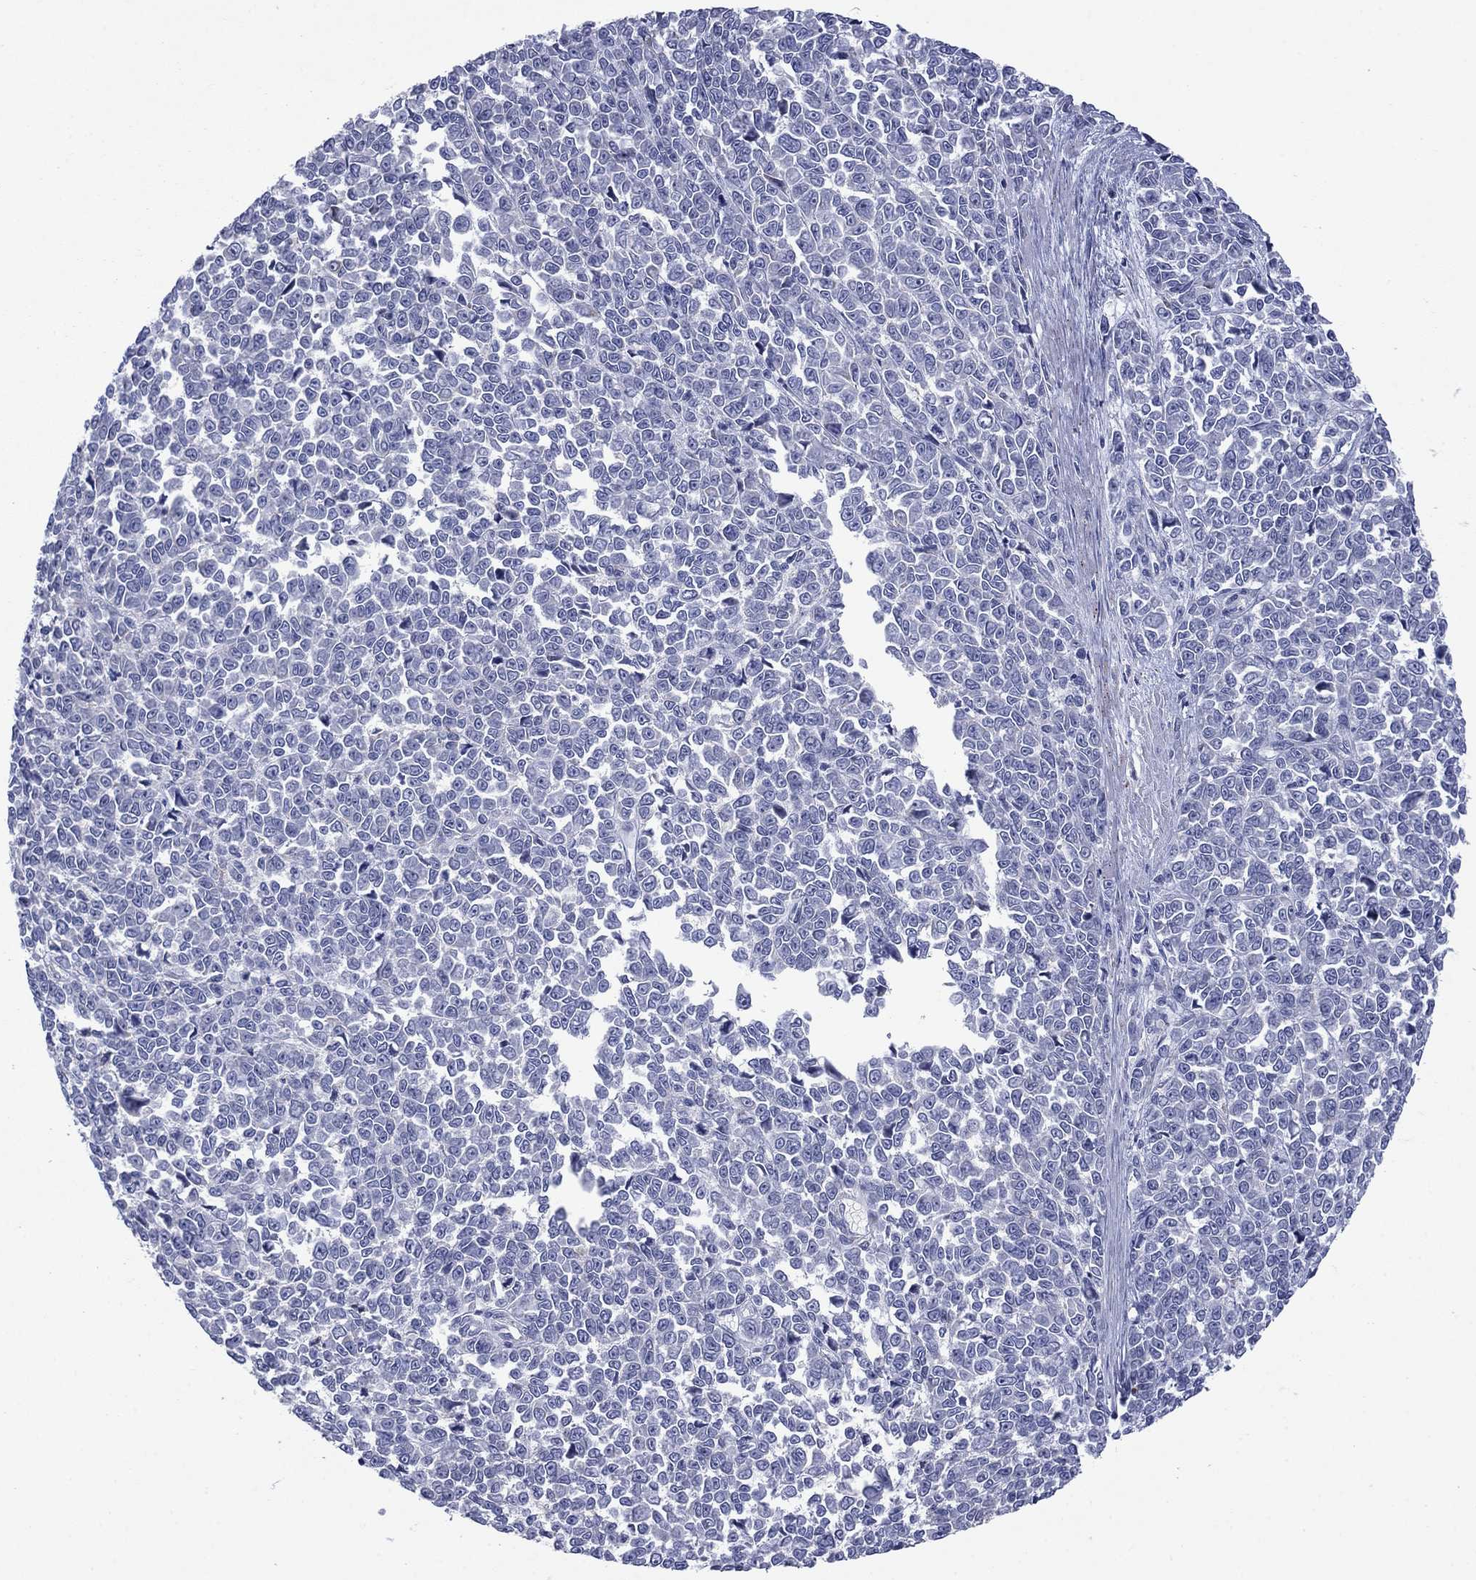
{"staining": {"intensity": "negative", "quantity": "none", "location": "none"}, "tissue": "melanoma", "cell_type": "Tumor cells", "image_type": "cancer", "snomed": [{"axis": "morphology", "description": "Malignant melanoma, NOS"}, {"axis": "topography", "description": "Skin"}], "caption": "DAB (3,3'-diaminobenzidine) immunohistochemical staining of human melanoma exhibits no significant staining in tumor cells.", "gene": "TMPRSS11A", "patient": {"sex": "female", "age": 95}}